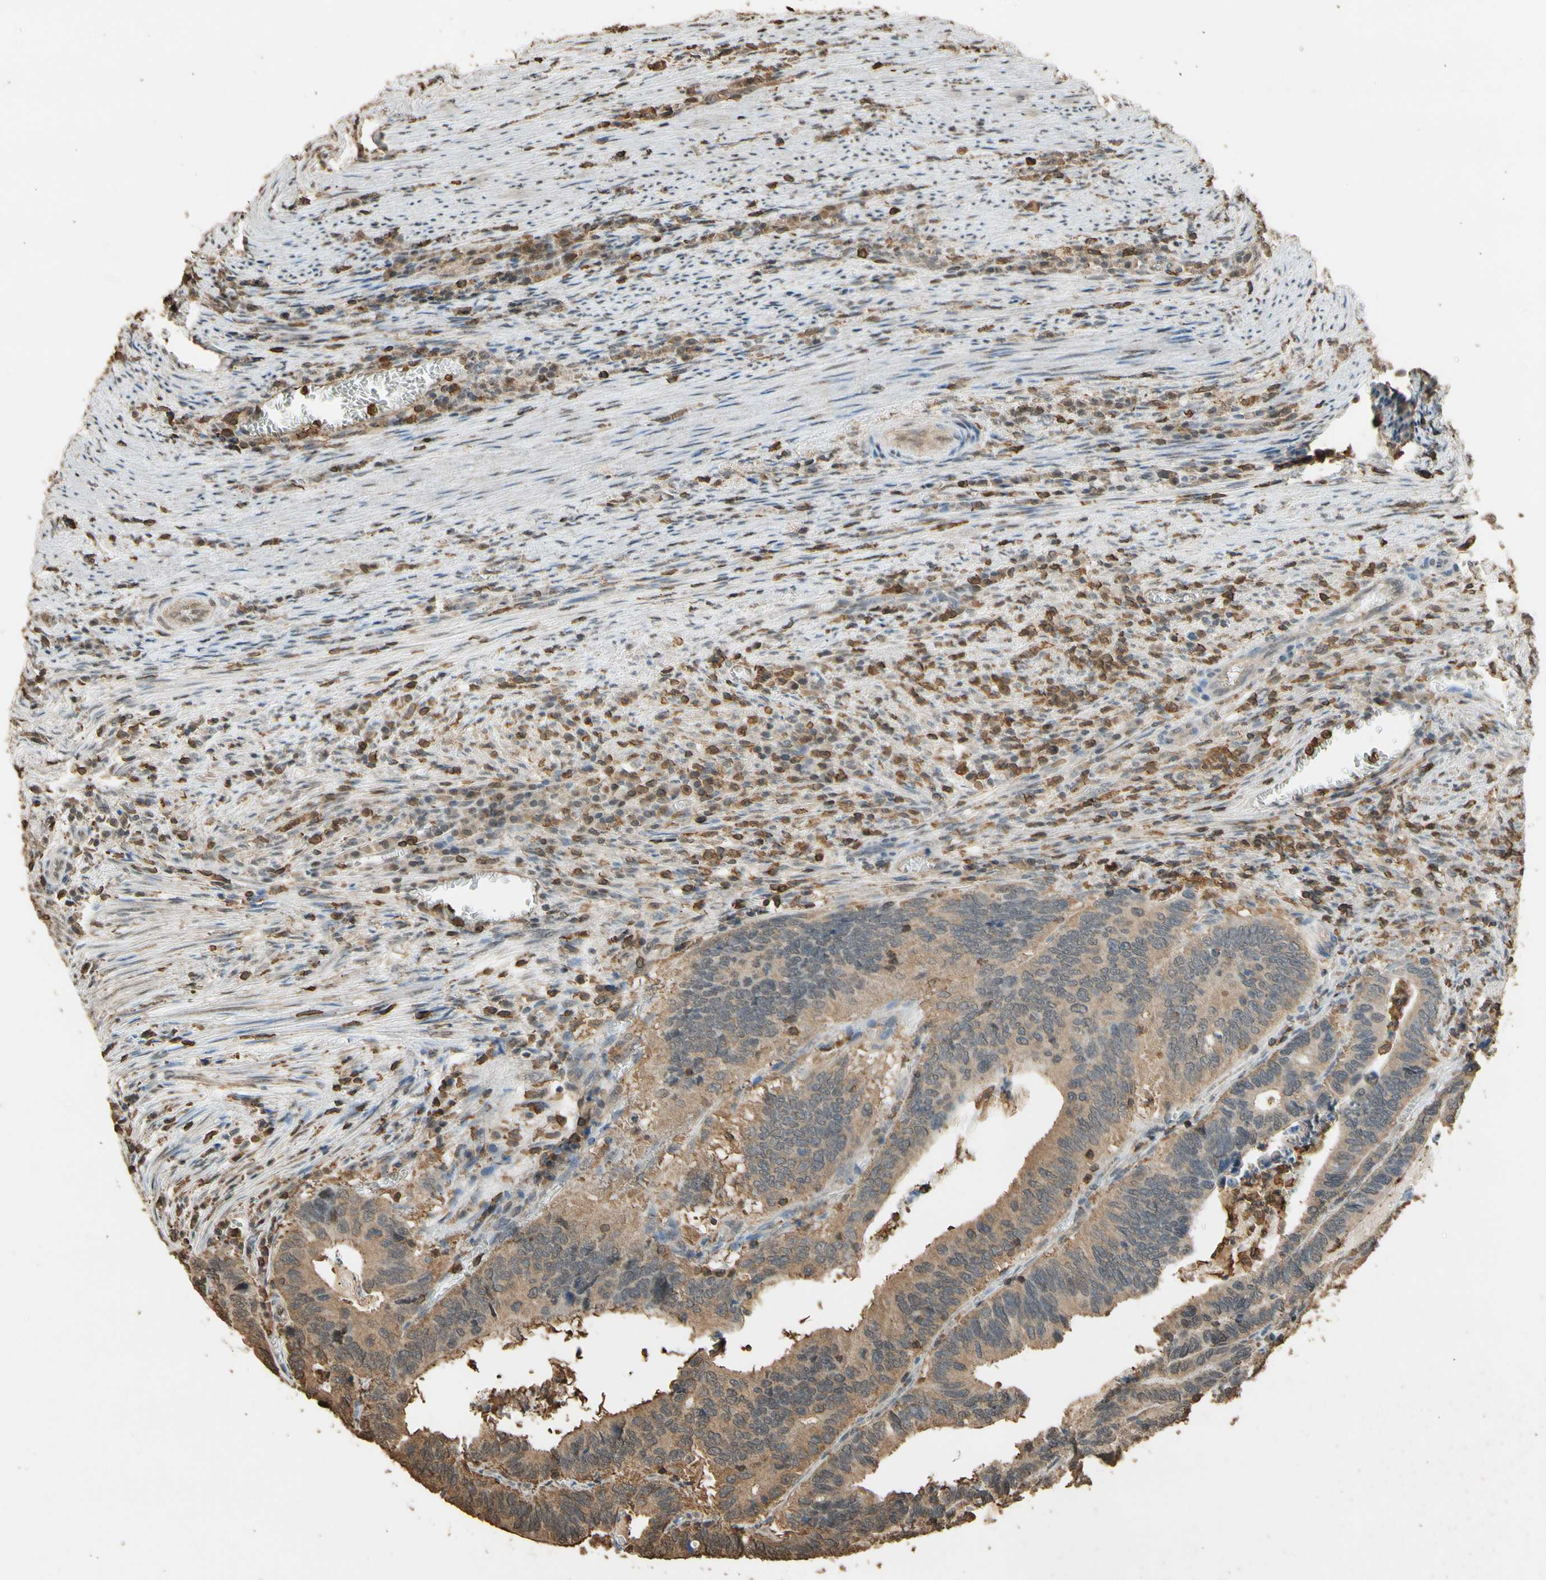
{"staining": {"intensity": "moderate", "quantity": ">75%", "location": "cytoplasmic/membranous,nuclear"}, "tissue": "colorectal cancer", "cell_type": "Tumor cells", "image_type": "cancer", "snomed": [{"axis": "morphology", "description": "Adenocarcinoma, NOS"}, {"axis": "topography", "description": "Colon"}], "caption": "Immunohistochemical staining of colorectal adenocarcinoma exhibits medium levels of moderate cytoplasmic/membranous and nuclear protein staining in approximately >75% of tumor cells. The protein is shown in brown color, while the nuclei are stained blue.", "gene": "TNFSF13B", "patient": {"sex": "male", "age": 72}}